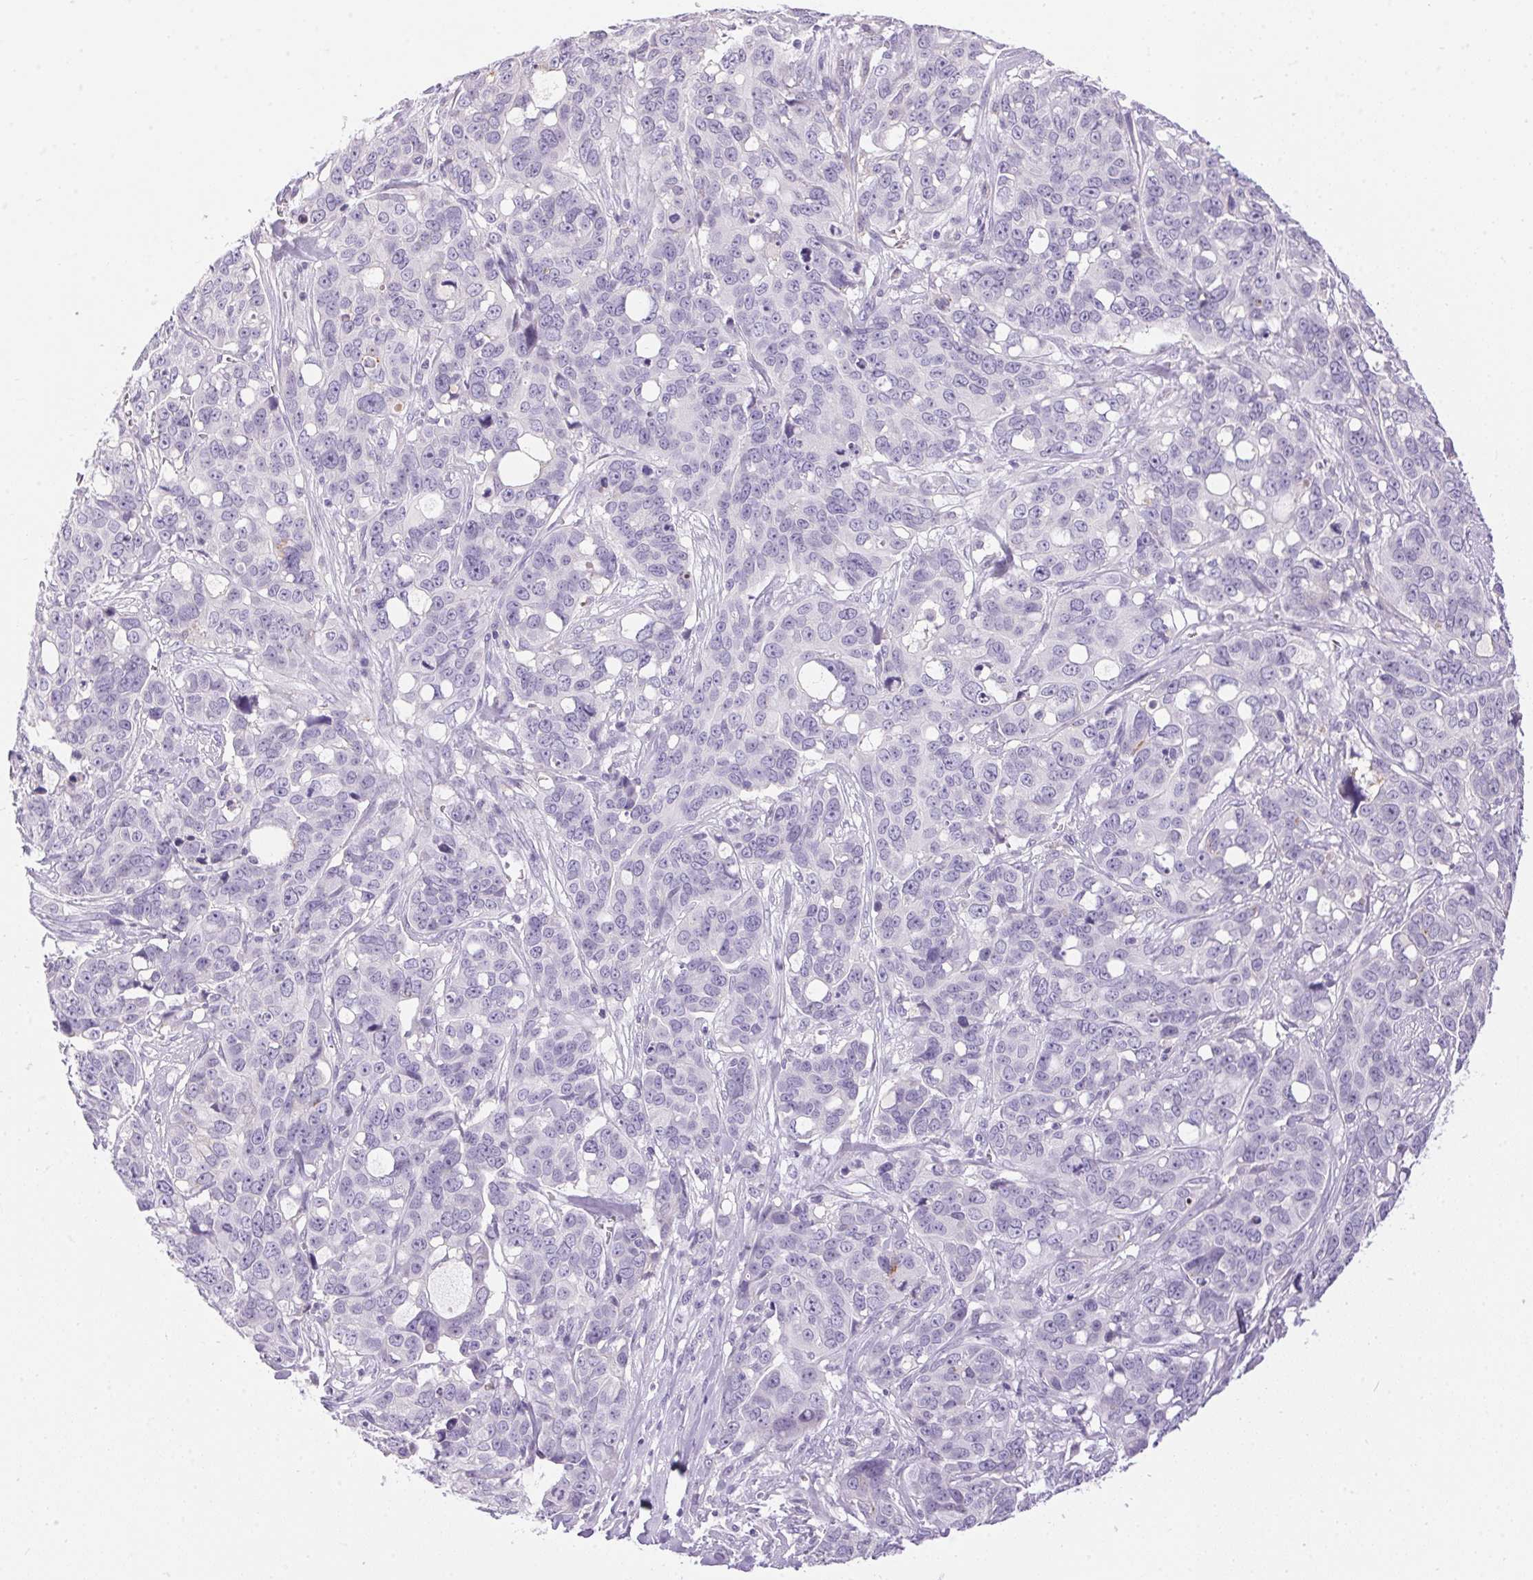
{"staining": {"intensity": "negative", "quantity": "none", "location": "none"}, "tissue": "ovarian cancer", "cell_type": "Tumor cells", "image_type": "cancer", "snomed": [{"axis": "morphology", "description": "Carcinoma, endometroid"}, {"axis": "topography", "description": "Ovary"}], "caption": "Immunohistochemical staining of human endometroid carcinoma (ovarian) shows no significant staining in tumor cells.", "gene": "PNLIPRP3", "patient": {"sex": "female", "age": 78}}